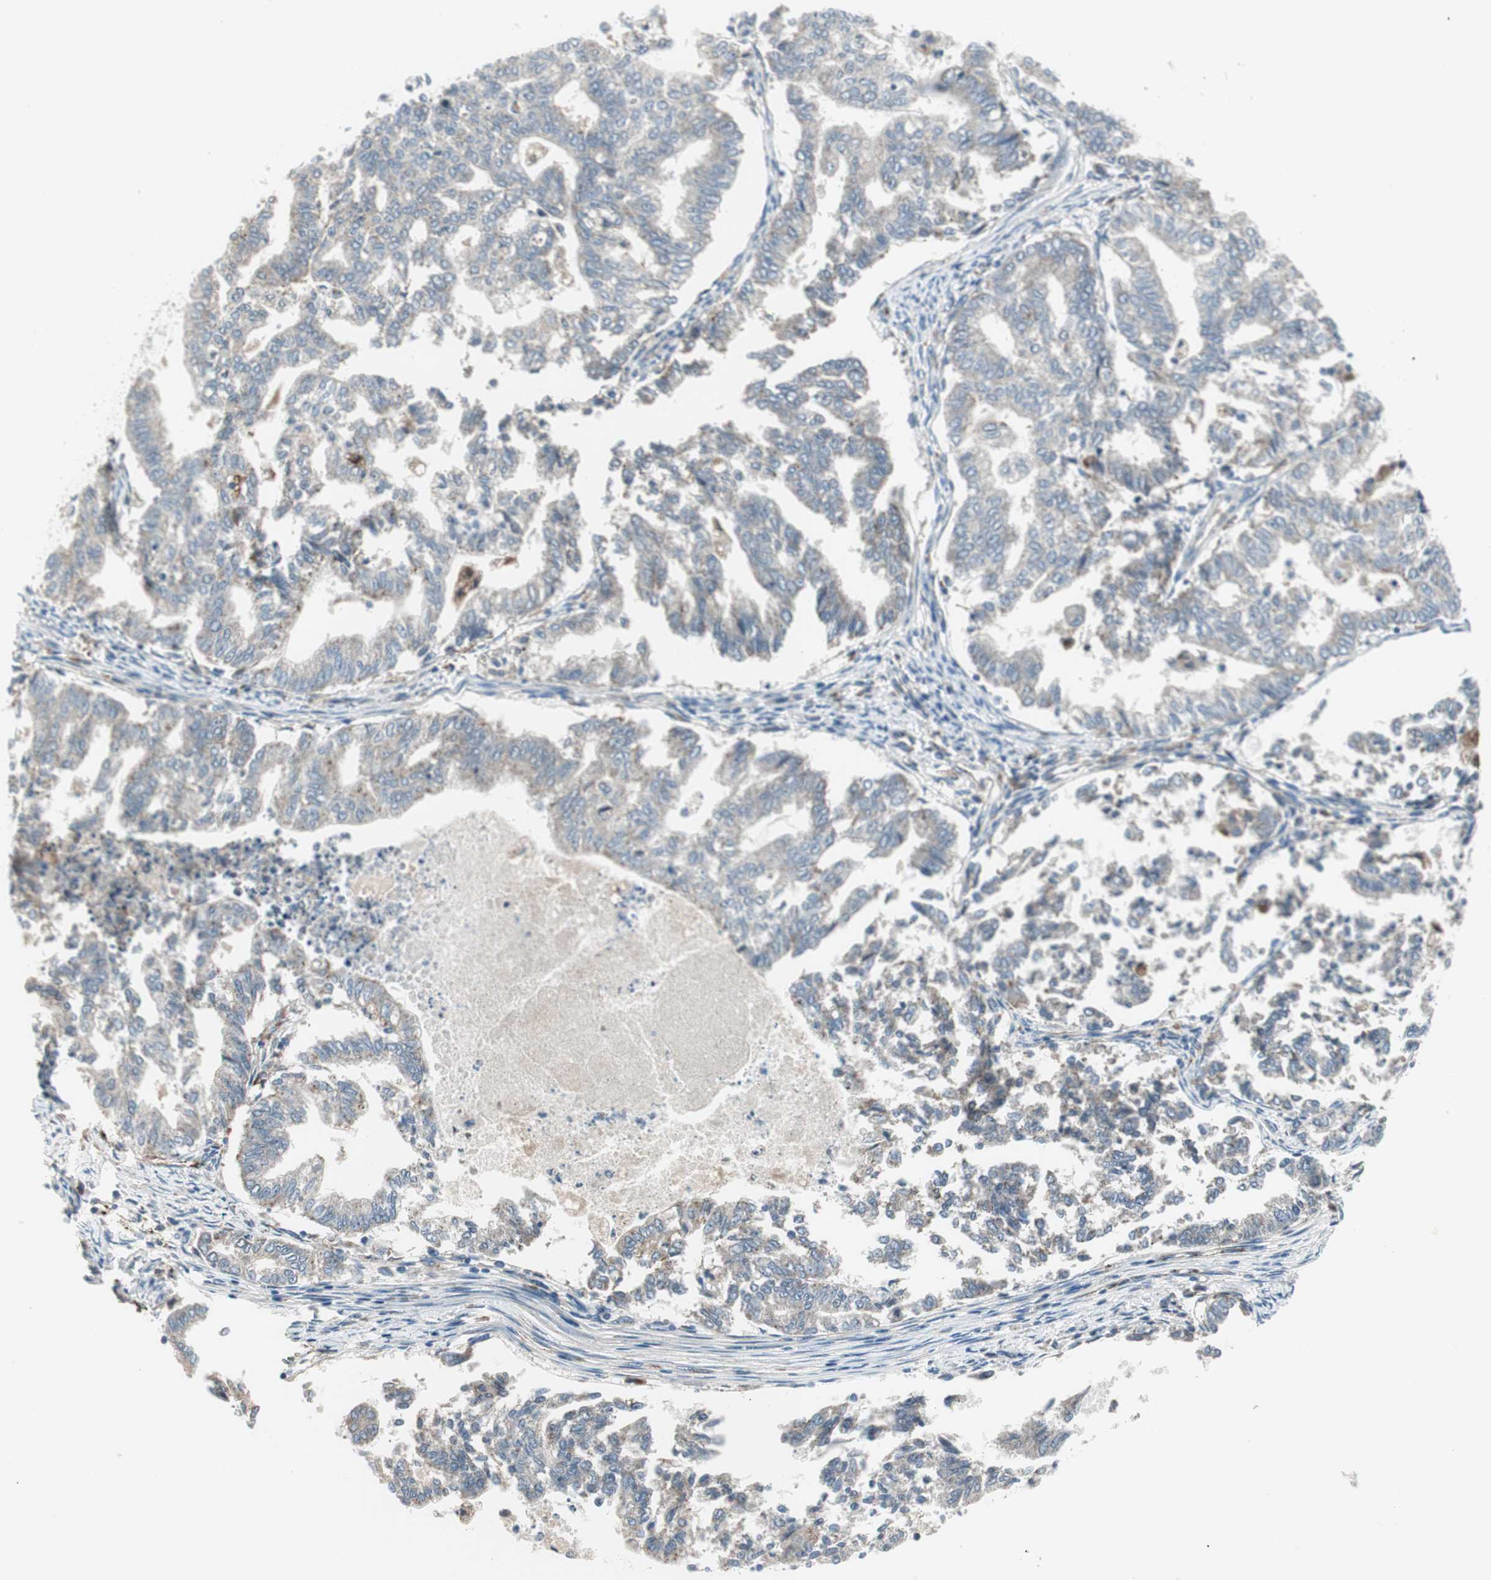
{"staining": {"intensity": "weak", "quantity": "25%-75%", "location": "cytoplasmic/membranous"}, "tissue": "endometrial cancer", "cell_type": "Tumor cells", "image_type": "cancer", "snomed": [{"axis": "morphology", "description": "Adenocarcinoma, NOS"}, {"axis": "topography", "description": "Endometrium"}], "caption": "About 25%-75% of tumor cells in human endometrial adenocarcinoma demonstrate weak cytoplasmic/membranous protein expression as visualized by brown immunohistochemical staining.", "gene": "FGFR4", "patient": {"sex": "female", "age": 79}}